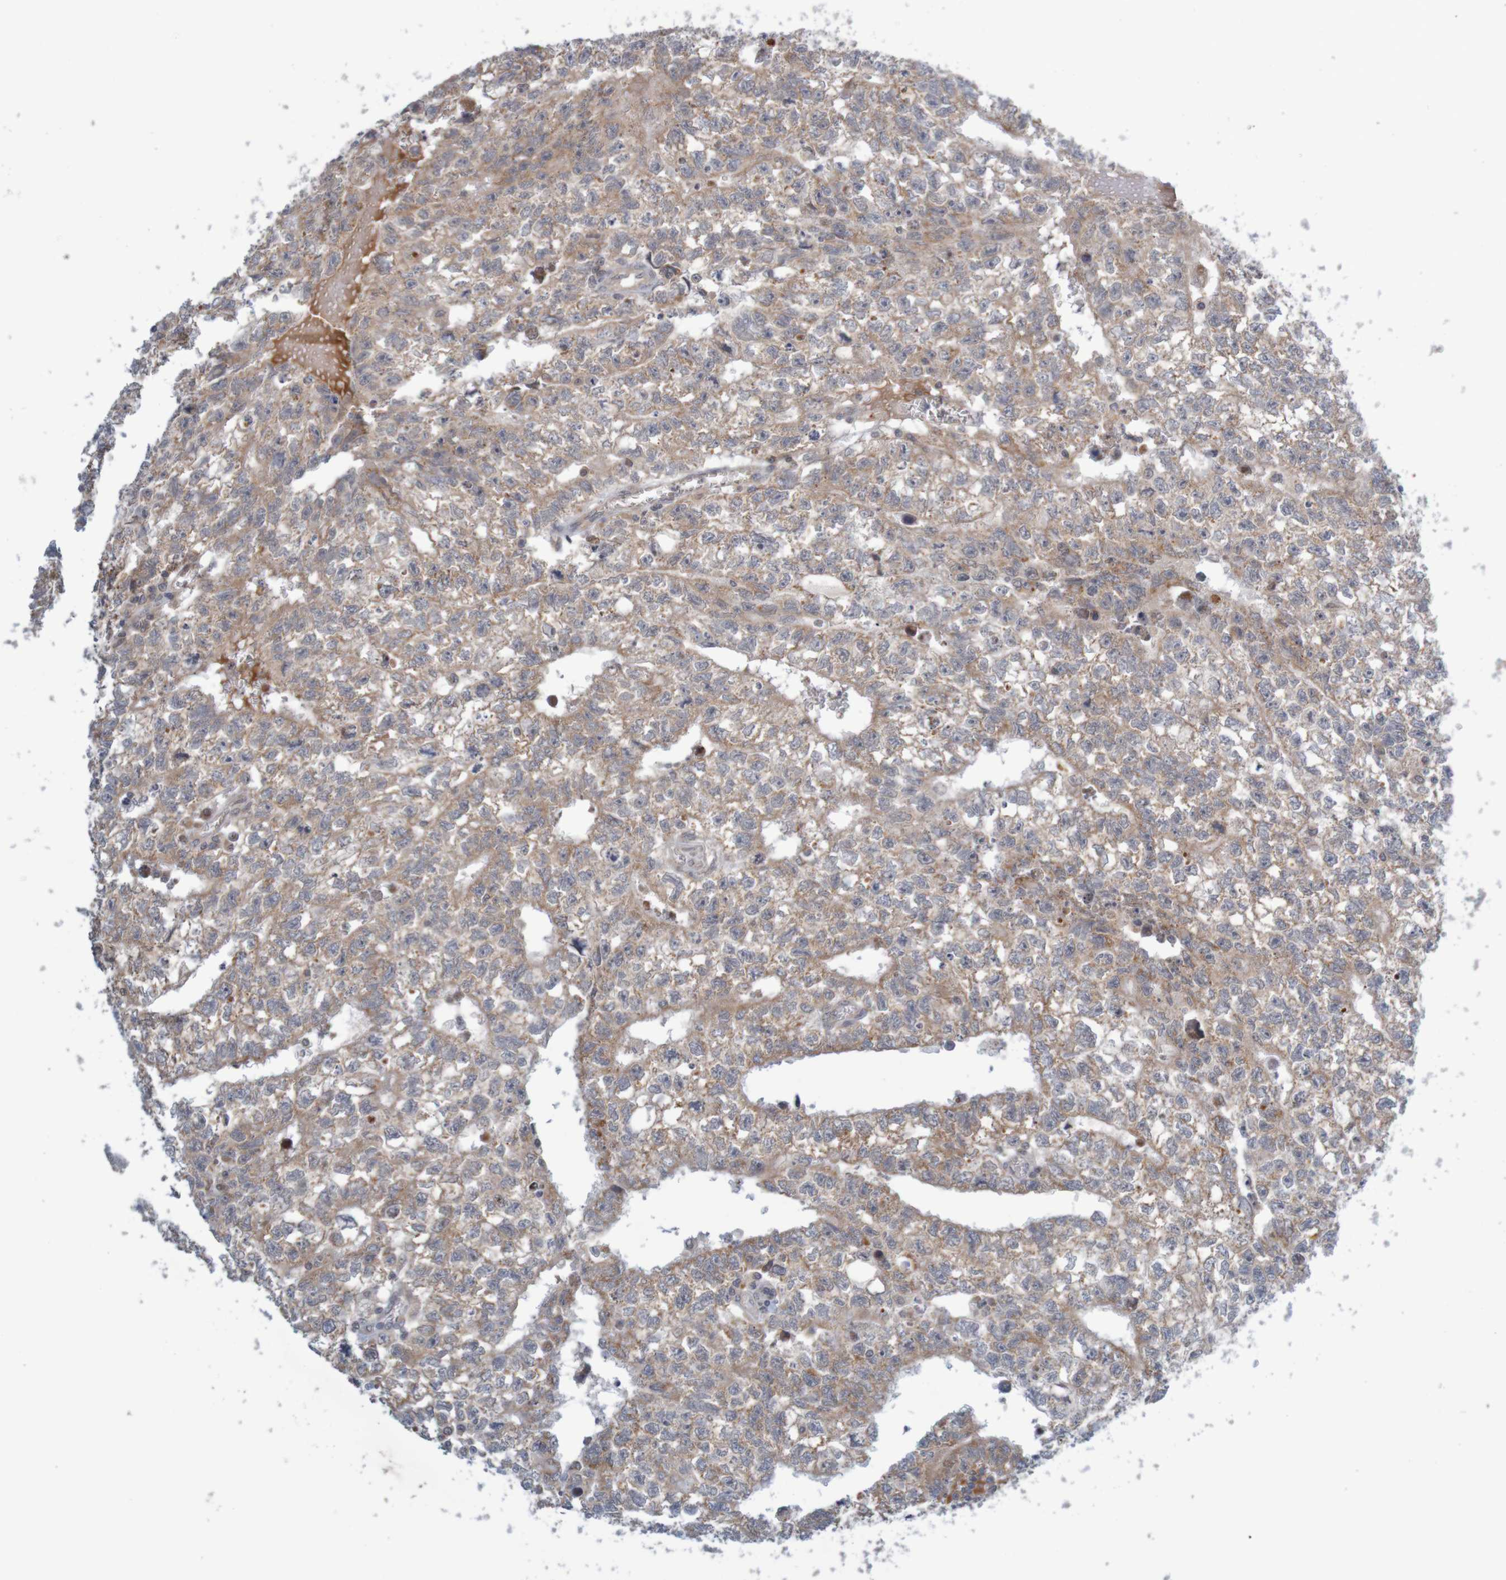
{"staining": {"intensity": "weak", "quantity": ">75%", "location": "cytoplasmic/membranous"}, "tissue": "testis cancer", "cell_type": "Tumor cells", "image_type": "cancer", "snomed": [{"axis": "morphology", "description": "Seminoma, NOS"}, {"axis": "morphology", "description": "Carcinoma, Embryonal, NOS"}, {"axis": "topography", "description": "Testis"}], "caption": "IHC staining of seminoma (testis), which shows low levels of weak cytoplasmic/membranous expression in about >75% of tumor cells indicating weak cytoplasmic/membranous protein positivity. The staining was performed using DAB (brown) for protein detection and nuclei were counterstained in hematoxylin (blue).", "gene": "ANKK1", "patient": {"sex": "male", "age": 38}}